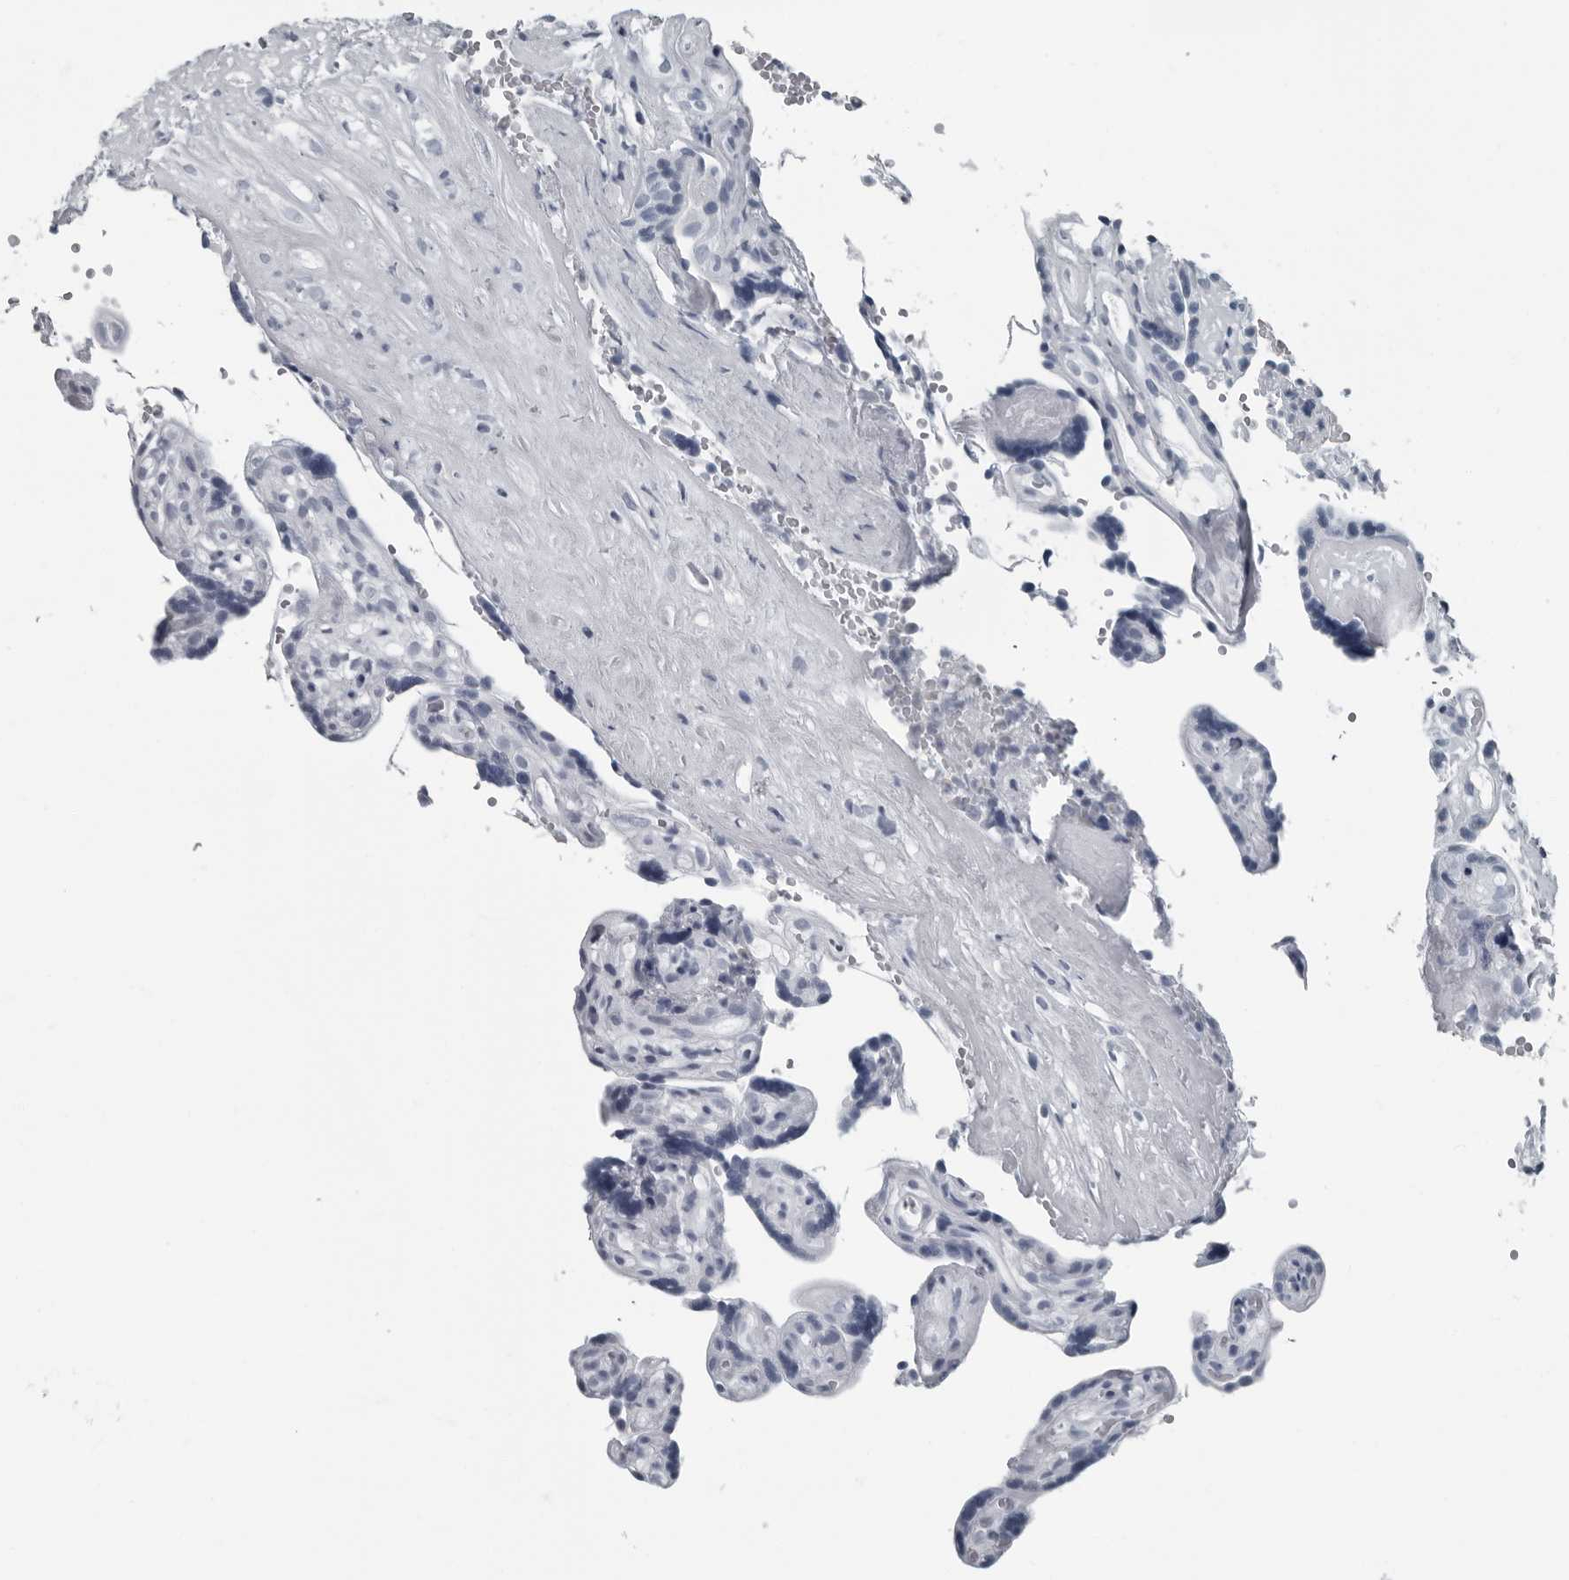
{"staining": {"intensity": "negative", "quantity": "none", "location": "none"}, "tissue": "placenta", "cell_type": "Decidual cells", "image_type": "normal", "snomed": [{"axis": "morphology", "description": "Normal tissue, NOS"}, {"axis": "topography", "description": "Placenta"}], "caption": "Decidual cells show no significant expression in unremarkable placenta. (Stains: DAB immunohistochemistry (IHC) with hematoxylin counter stain, Microscopy: brightfield microscopy at high magnification).", "gene": "PRSS1", "patient": {"sex": "female", "age": 30}}